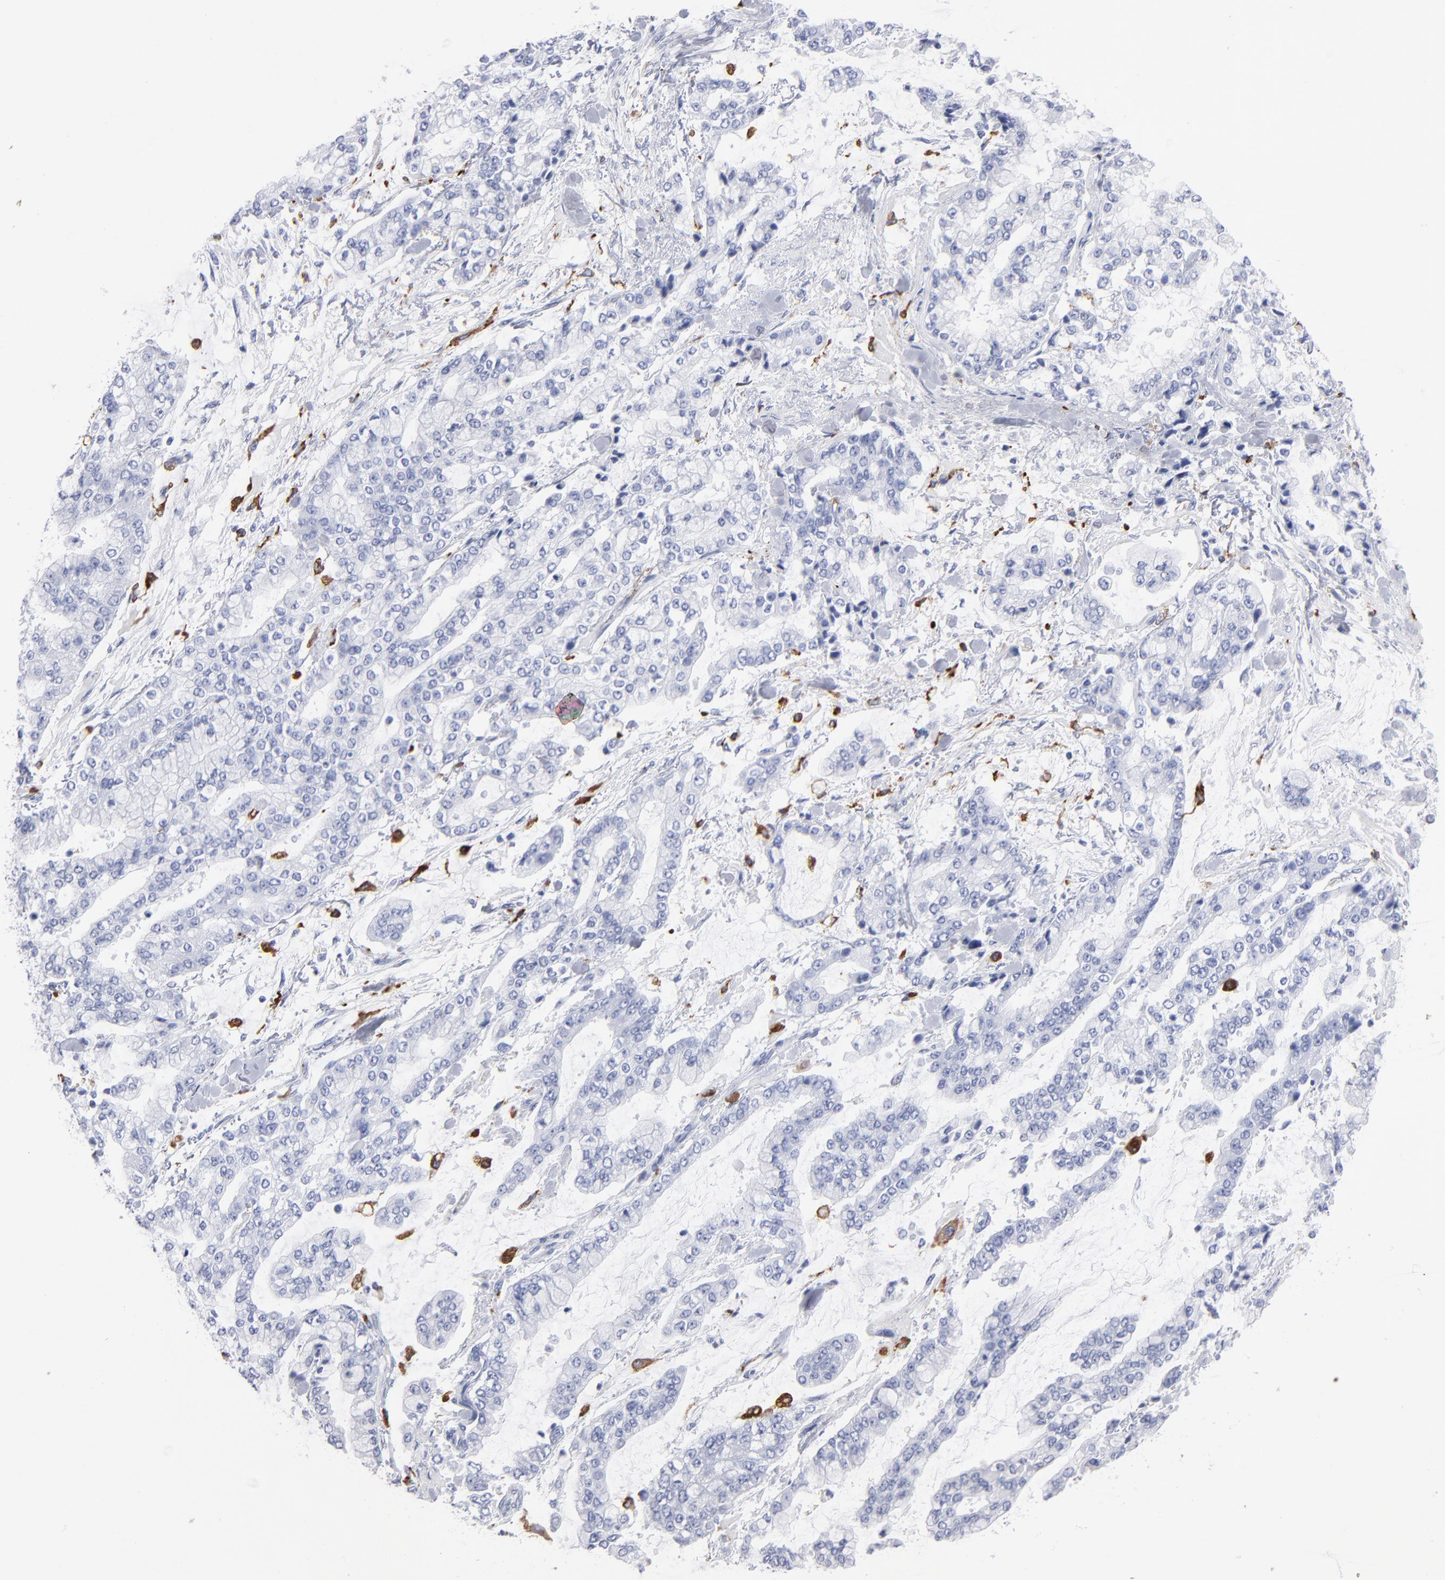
{"staining": {"intensity": "negative", "quantity": "none", "location": "none"}, "tissue": "stomach cancer", "cell_type": "Tumor cells", "image_type": "cancer", "snomed": [{"axis": "morphology", "description": "Normal tissue, NOS"}, {"axis": "morphology", "description": "Adenocarcinoma, NOS"}, {"axis": "topography", "description": "Stomach, upper"}, {"axis": "topography", "description": "Stomach"}], "caption": "Immunohistochemical staining of human stomach cancer shows no significant staining in tumor cells. Brightfield microscopy of immunohistochemistry (IHC) stained with DAB (3,3'-diaminobenzidine) (brown) and hematoxylin (blue), captured at high magnification.", "gene": "CD180", "patient": {"sex": "male", "age": 76}}